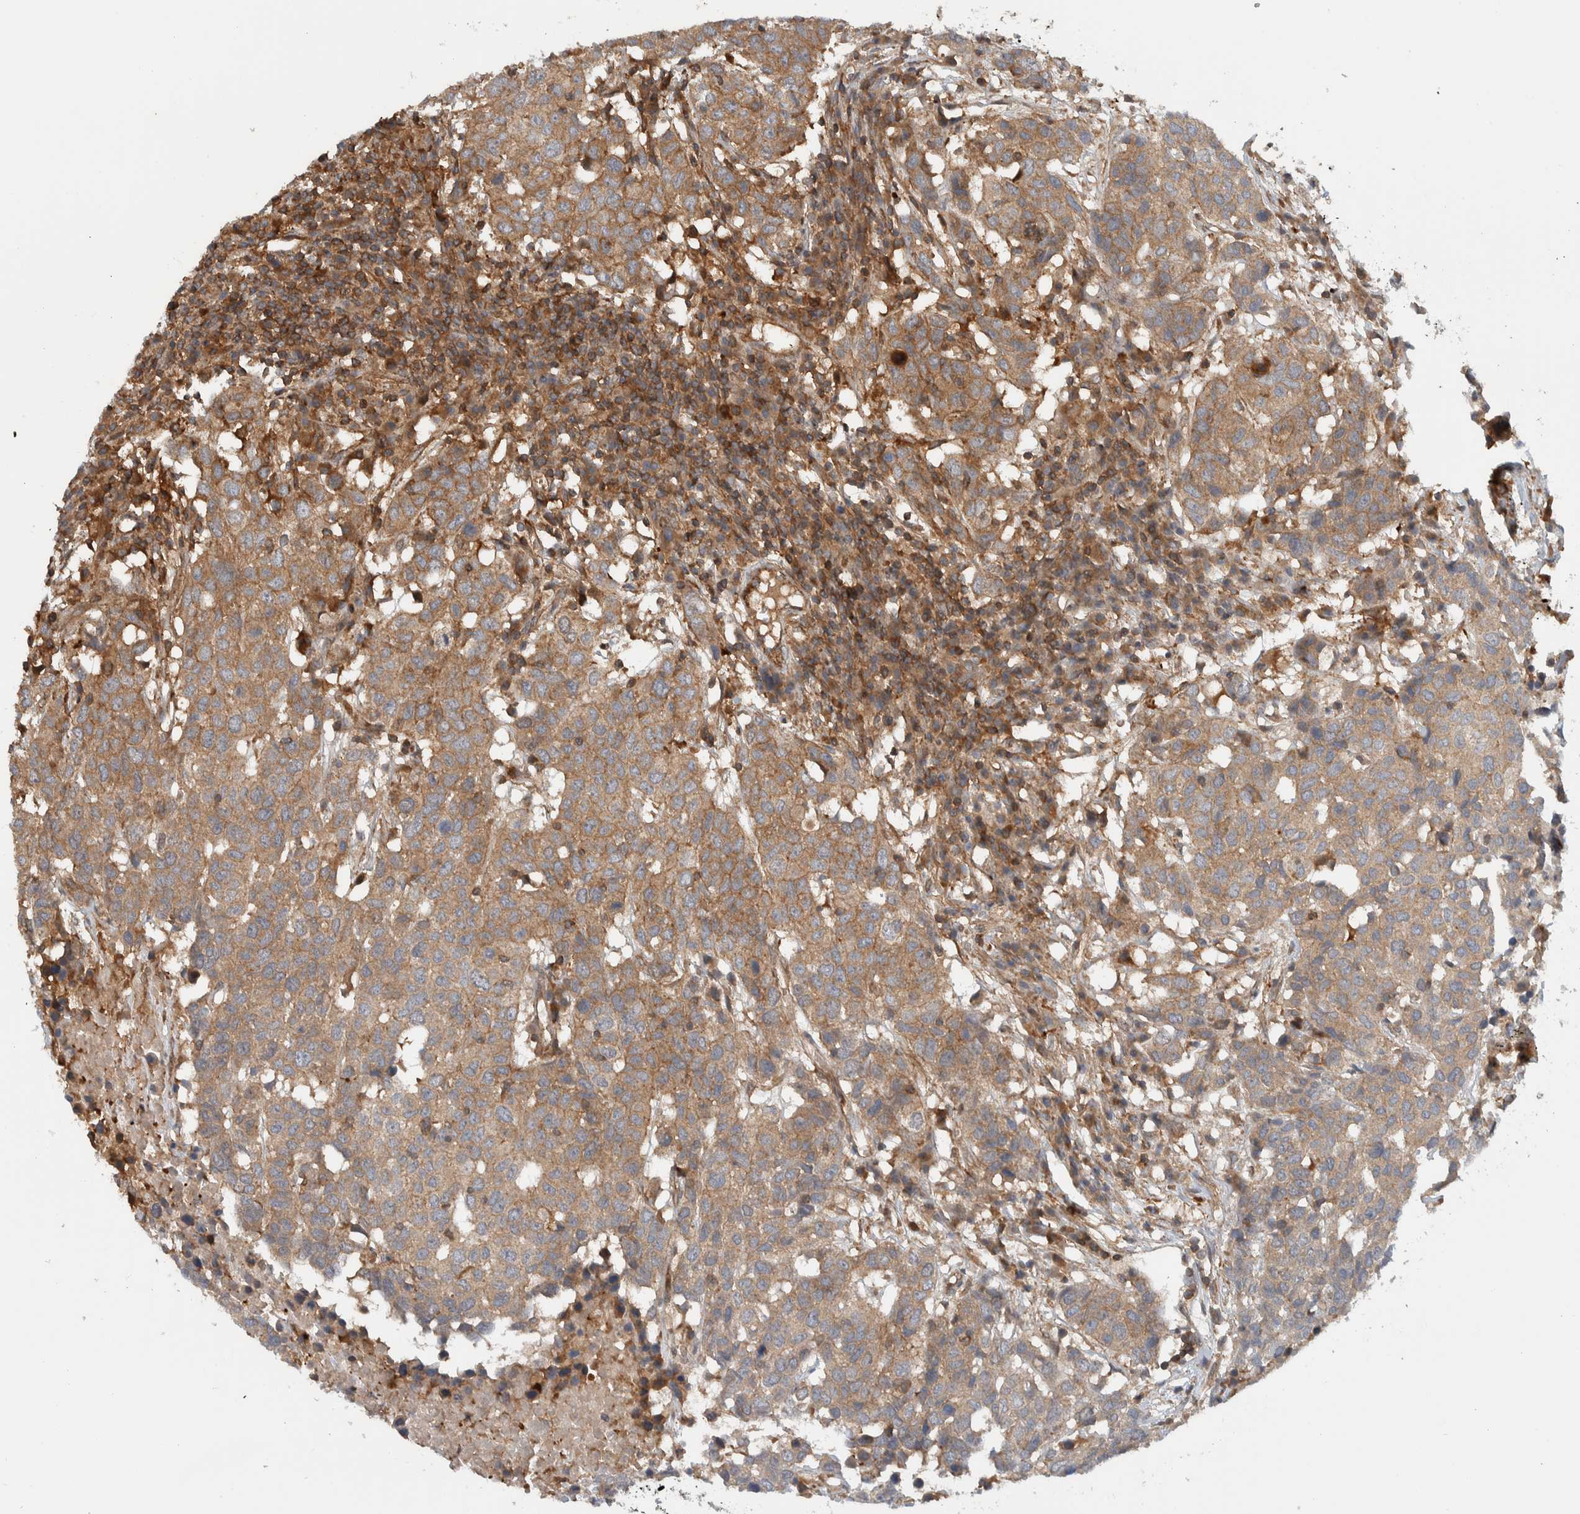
{"staining": {"intensity": "moderate", "quantity": ">75%", "location": "cytoplasmic/membranous"}, "tissue": "head and neck cancer", "cell_type": "Tumor cells", "image_type": "cancer", "snomed": [{"axis": "morphology", "description": "Squamous cell carcinoma, NOS"}, {"axis": "topography", "description": "Head-Neck"}], "caption": "Immunohistochemistry (DAB) staining of head and neck cancer (squamous cell carcinoma) reveals moderate cytoplasmic/membranous protein positivity in about >75% of tumor cells.", "gene": "MPRIP", "patient": {"sex": "male", "age": 66}}